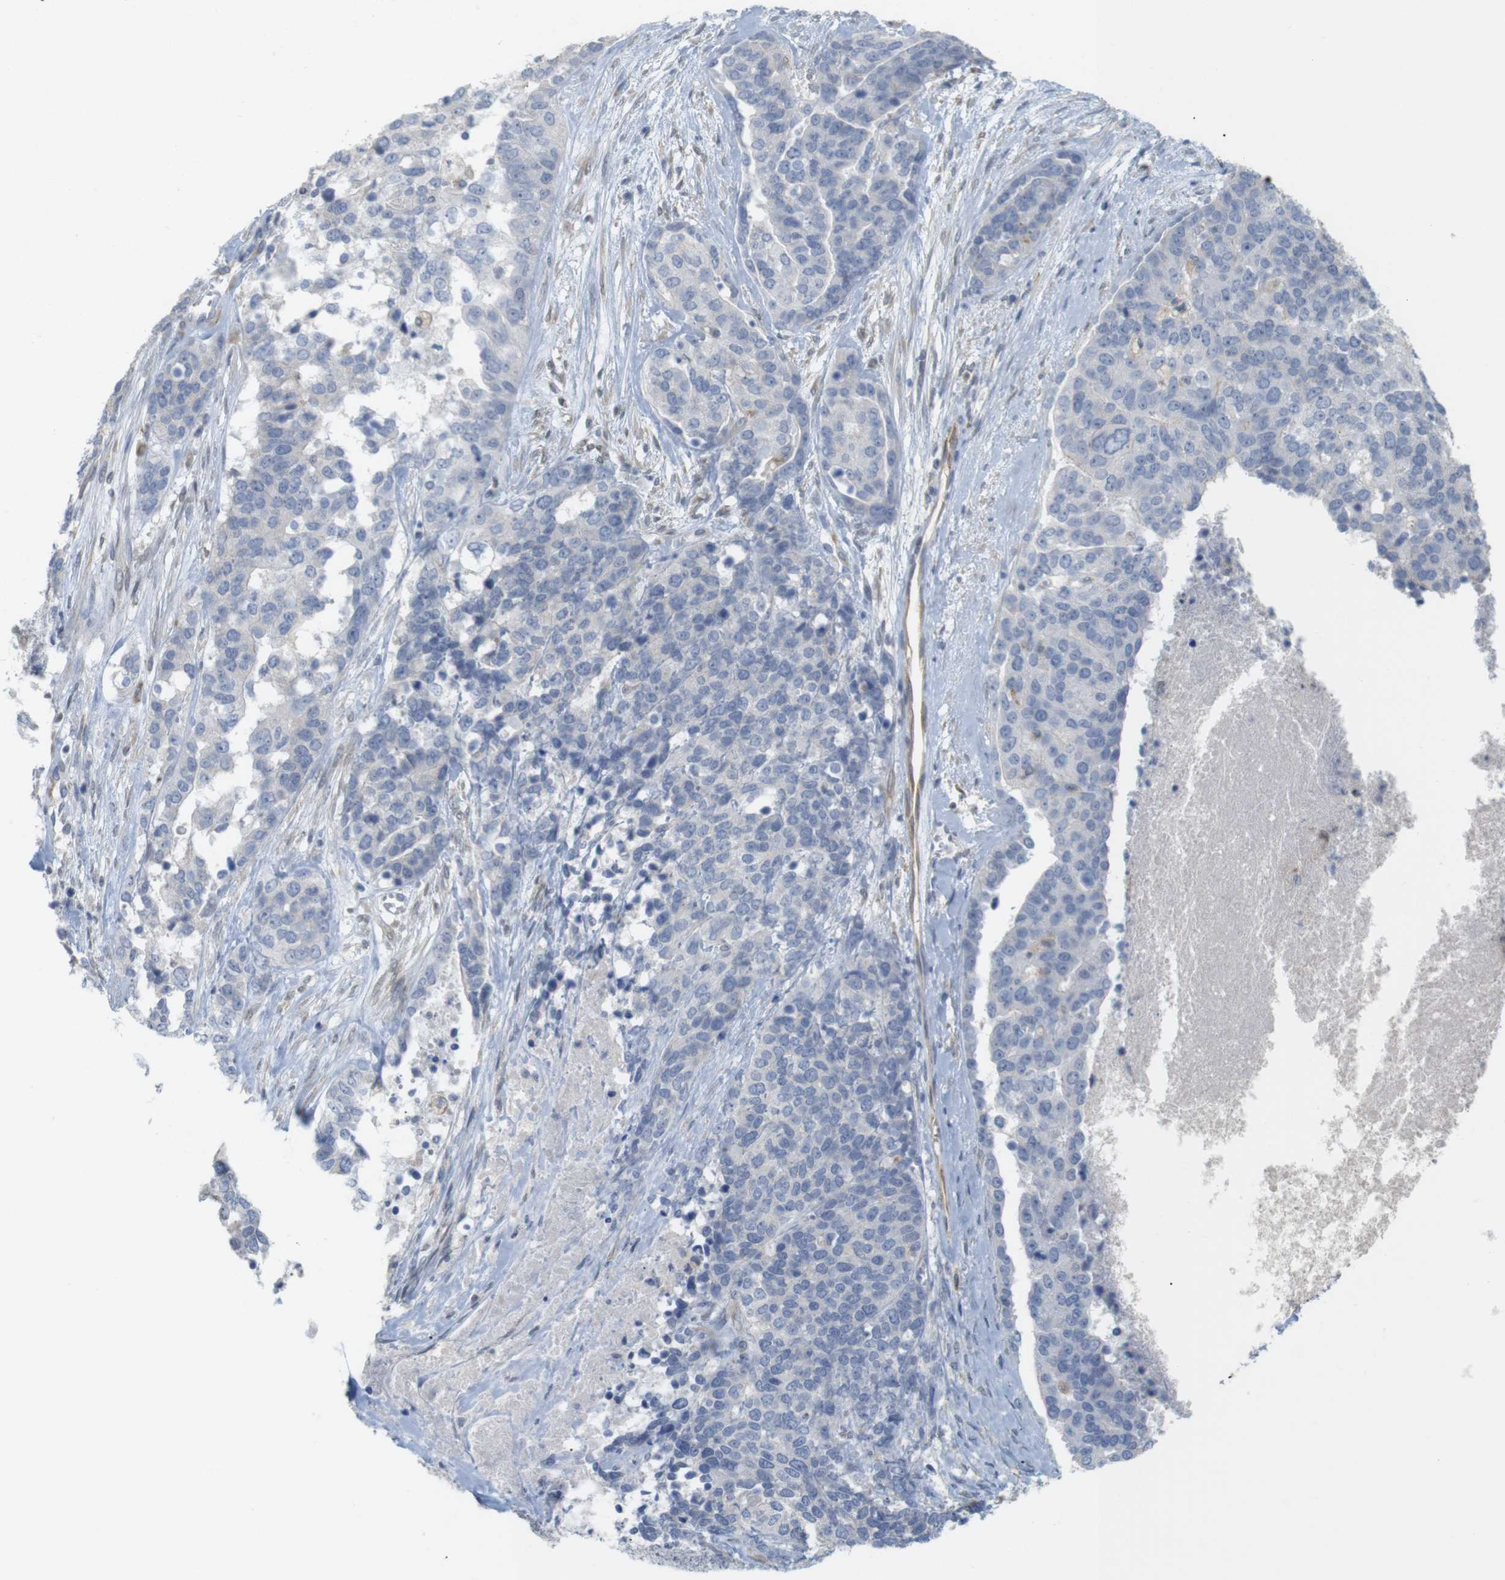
{"staining": {"intensity": "negative", "quantity": "none", "location": "none"}, "tissue": "ovarian cancer", "cell_type": "Tumor cells", "image_type": "cancer", "snomed": [{"axis": "morphology", "description": "Cystadenocarcinoma, serous, NOS"}, {"axis": "topography", "description": "Ovary"}], "caption": "High power microscopy image of an immunohistochemistry (IHC) image of ovarian cancer (serous cystadenocarcinoma), revealing no significant positivity in tumor cells.", "gene": "ITPR1", "patient": {"sex": "female", "age": 44}}